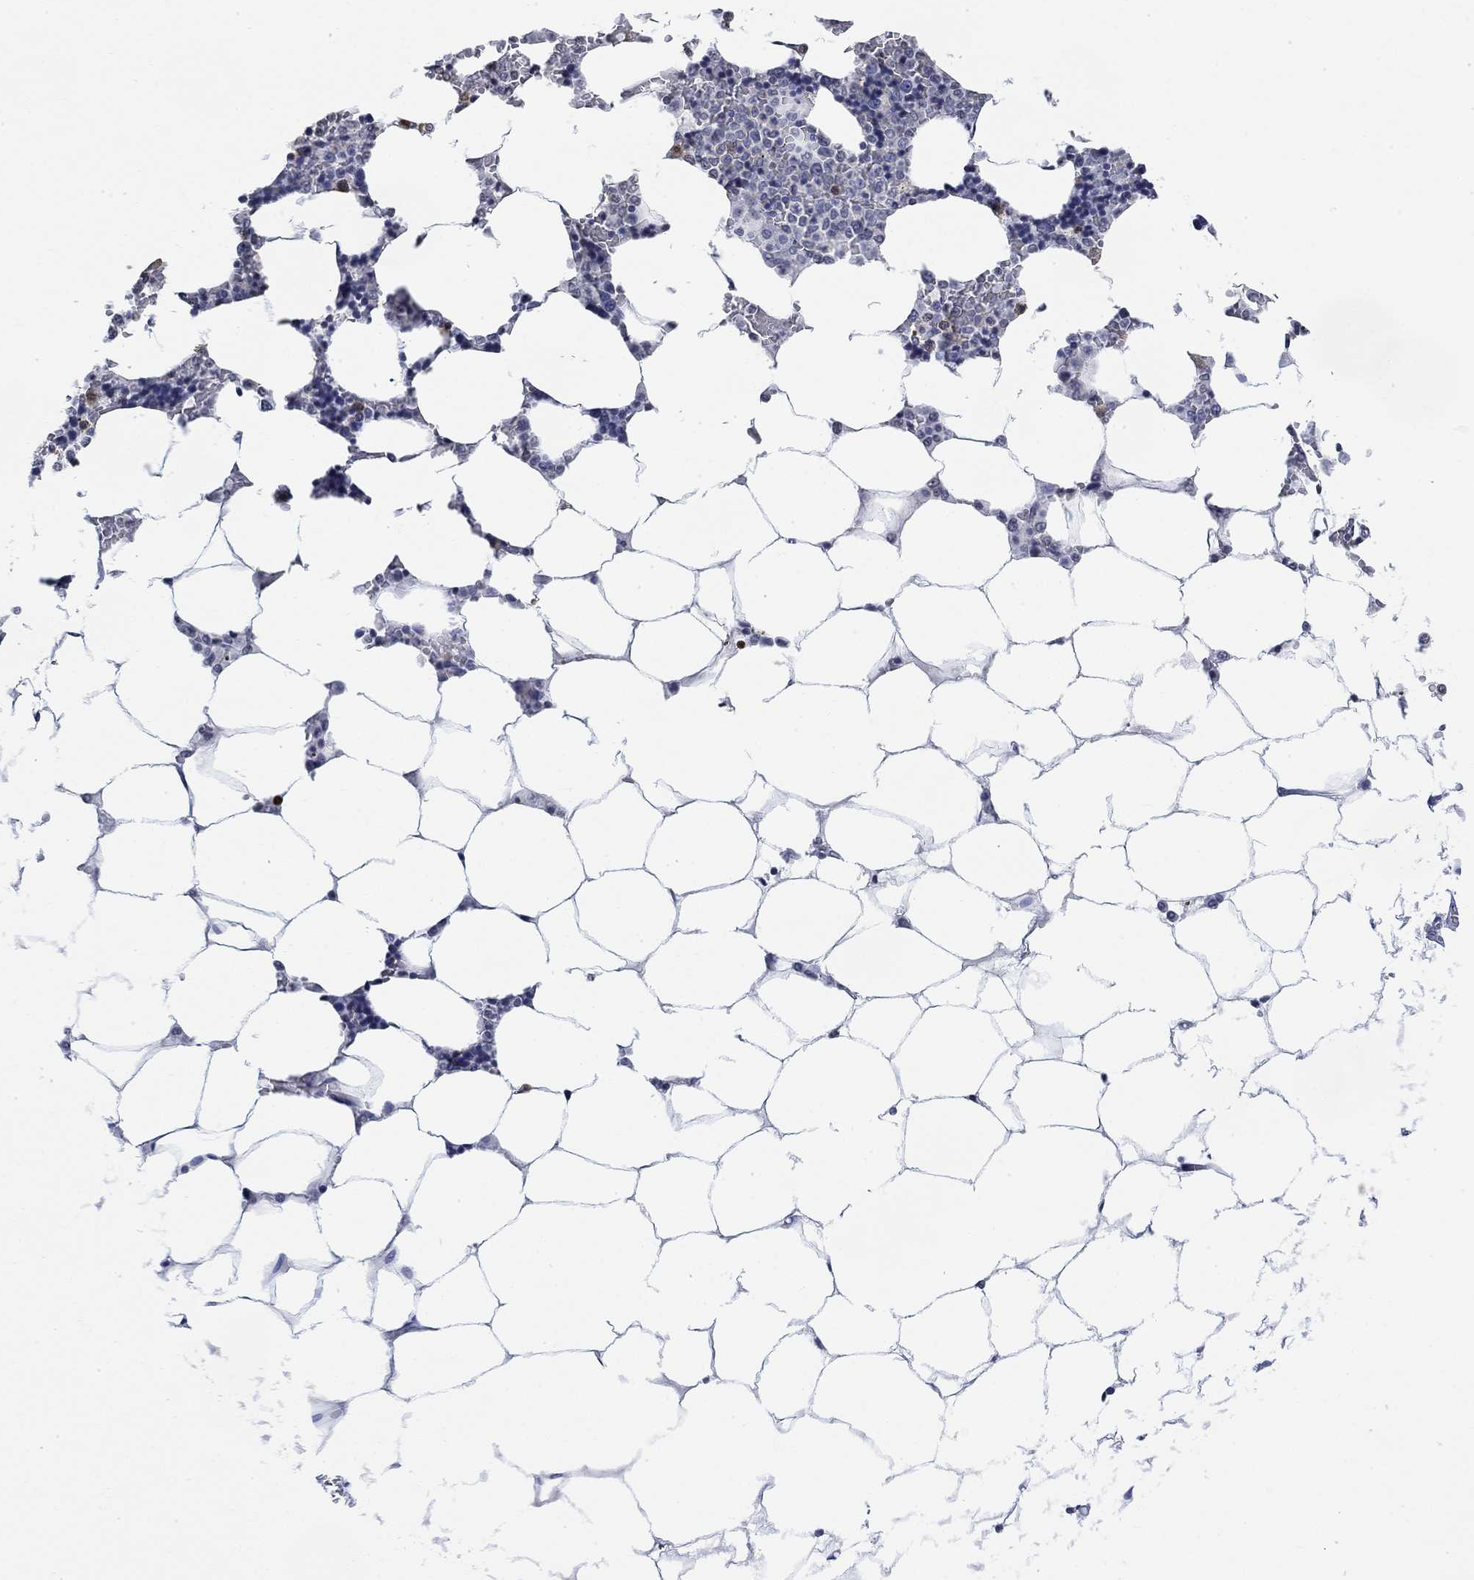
{"staining": {"intensity": "negative", "quantity": "none", "location": "none"}, "tissue": "bone marrow", "cell_type": "Hematopoietic cells", "image_type": "normal", "snomed": [{"axis": "morphology", "description": "Normal tissue, NOS"}, {"axis": "topography", "description": "Bone marrow"}], "caption": "Histopathology image shows no protein staining in hematopoietic cells of normal bone marrow.", "gene": "TMEM255A", "patient": {"sex": "male", "age": 63}}